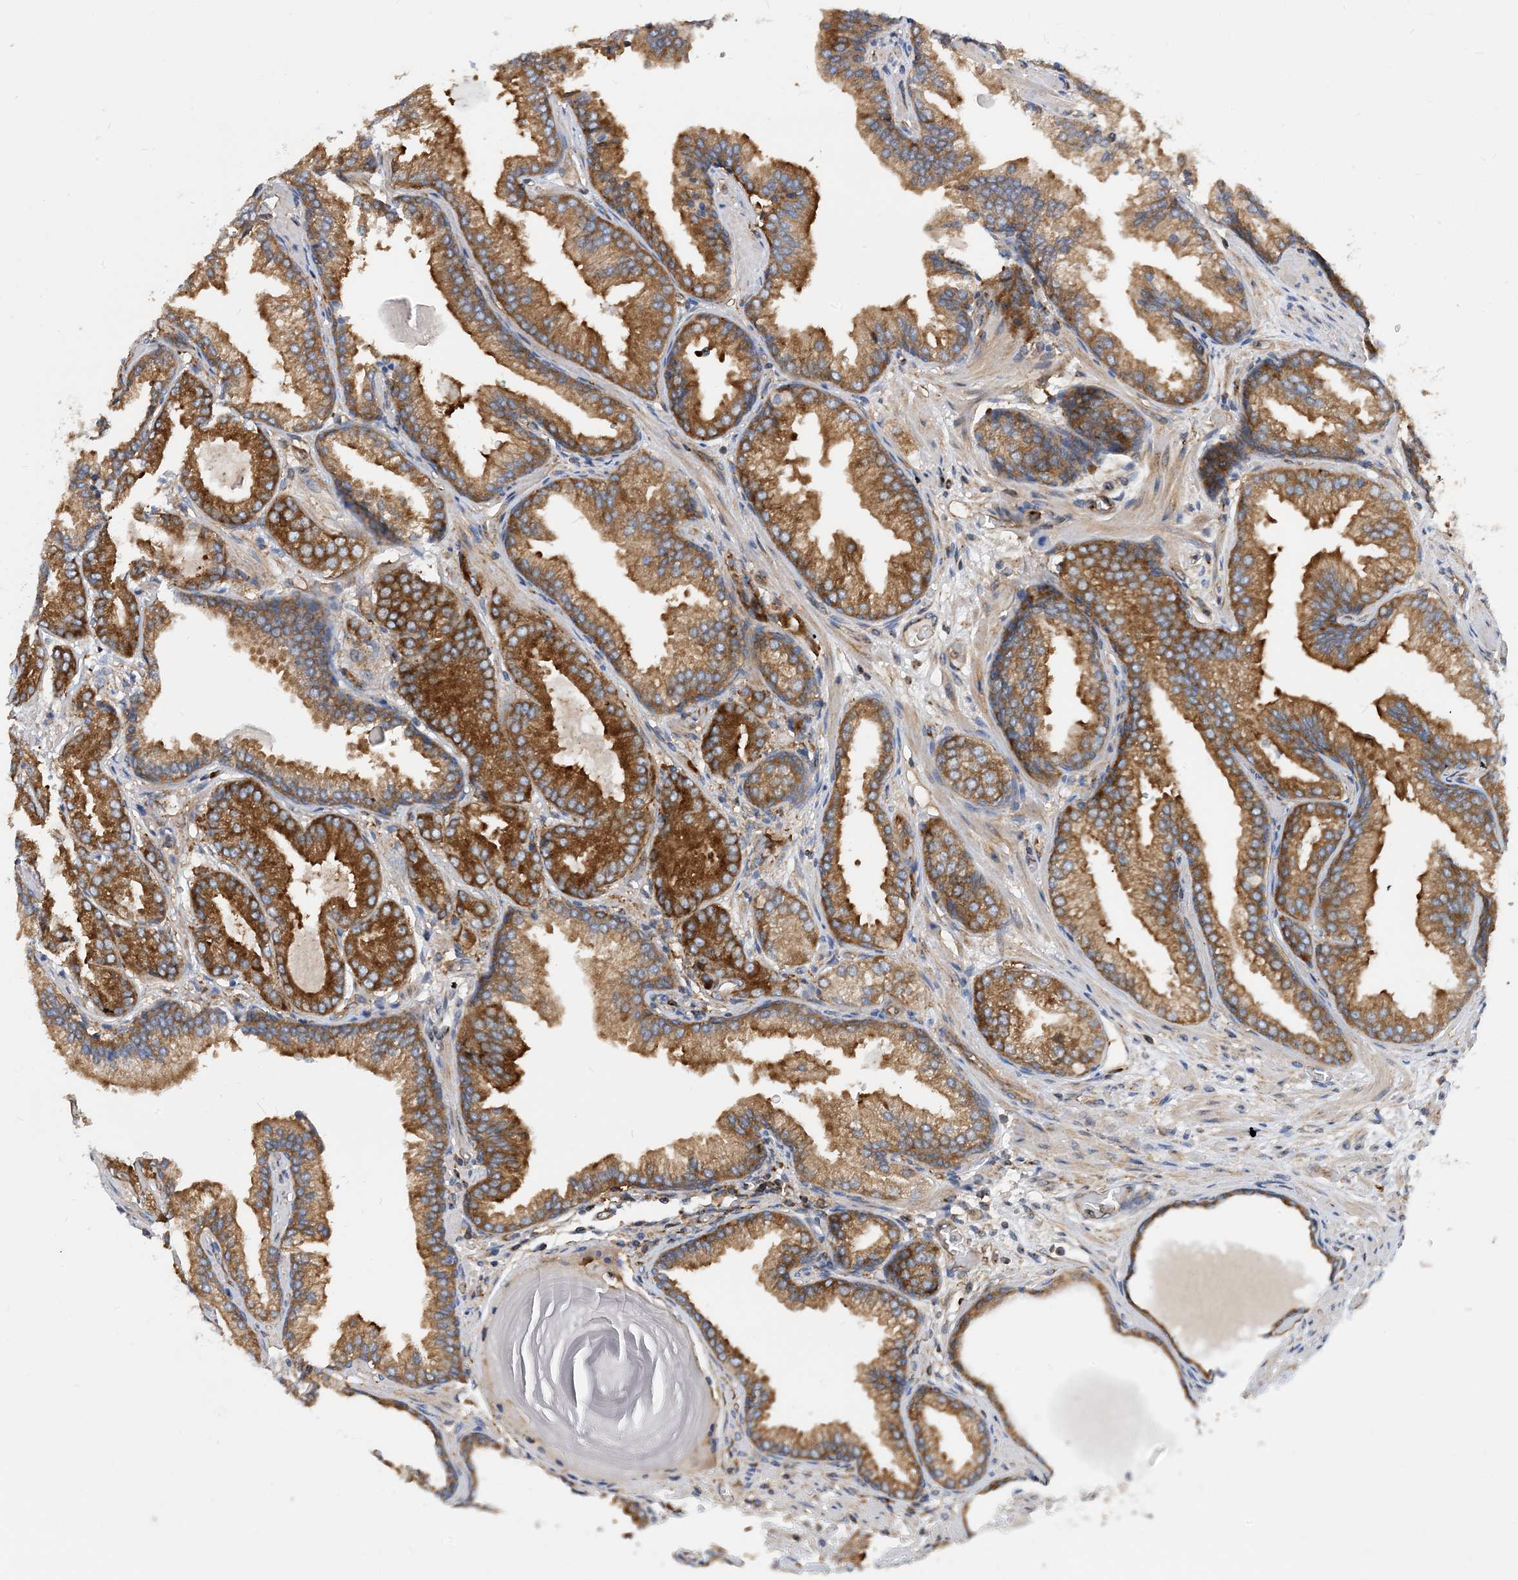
{"staining": {"intensity": "moderate", "quantity": ">75%", "location": "cytoplasmic/membranous"}, "tissue": "prostate cancer", "cell_type": "Tumor cells", "image_type": "cancer", "snomed": [{"axis": "morphology", "description": "Adenocarcinoma, High grade"}, {"axis": "topography", "description": "Prostate"}], "caption": "A medium amount of moderate cytoplasmic/membranous staining is appreciated in approximately >75% of tumor cells in prostate adenocarcinoma (high-grade) tissue.", "gene": "DYNC1LI1", "patient": {"sex": "male", "age": 71}}